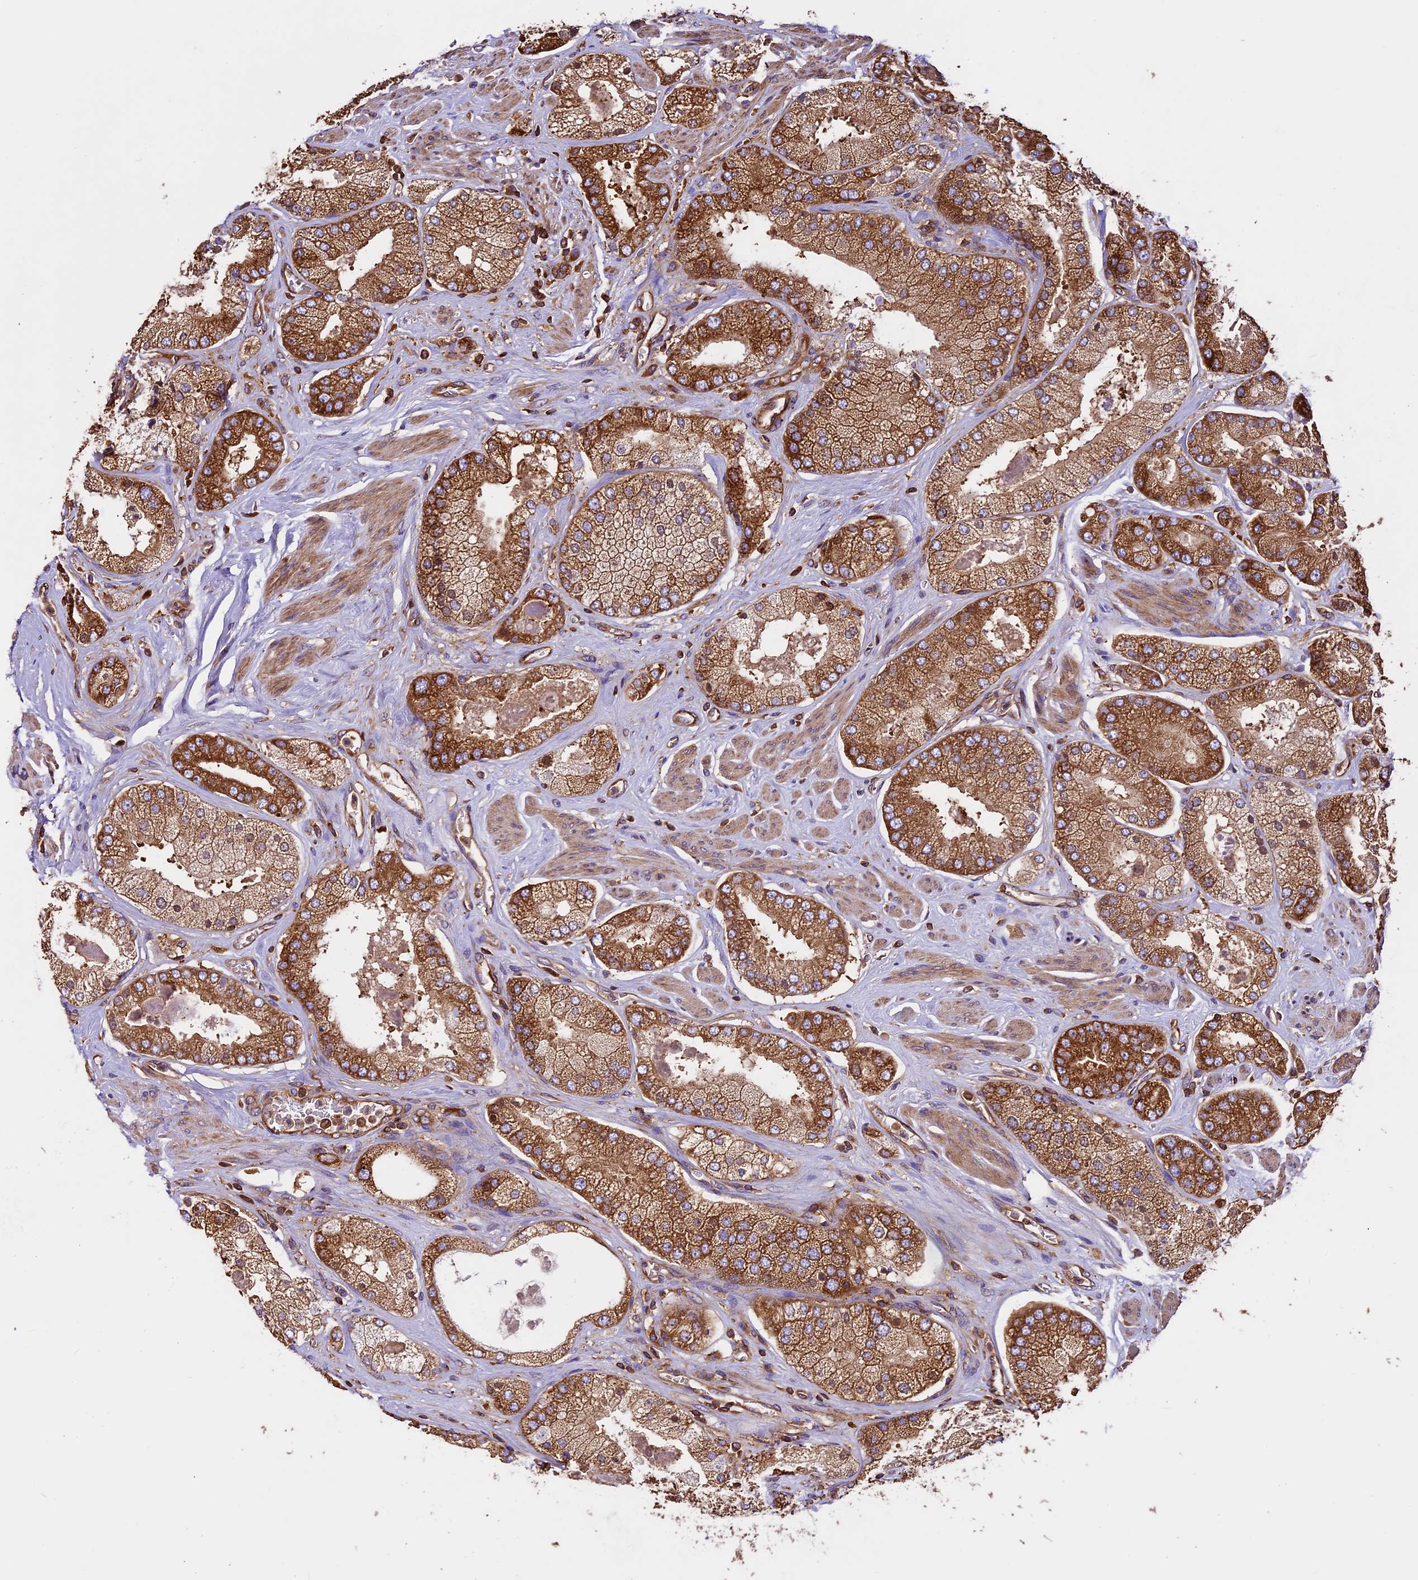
{"staining": {"intensity": "strong", "quantity": ">75%", "location": "cytoplasmic/membranous"}, "tissue": "prostate cancer", "cell_type": "Tumor cells", "image_type": "cancer", "snomed": [{"axis": "morphology", "description": "Adenocarcinoma, High grade"}, {"axis": "topography", "description": "Prostate"}], "caption": "IHC of human adenocarcinoma (high-grade) (prostate) displays high levels of strong cytoplasmic/membranous expression in approximately >75% of tumor cells.", "gene": "KARS1", "patient": {"sex": "male", "age": 58}}